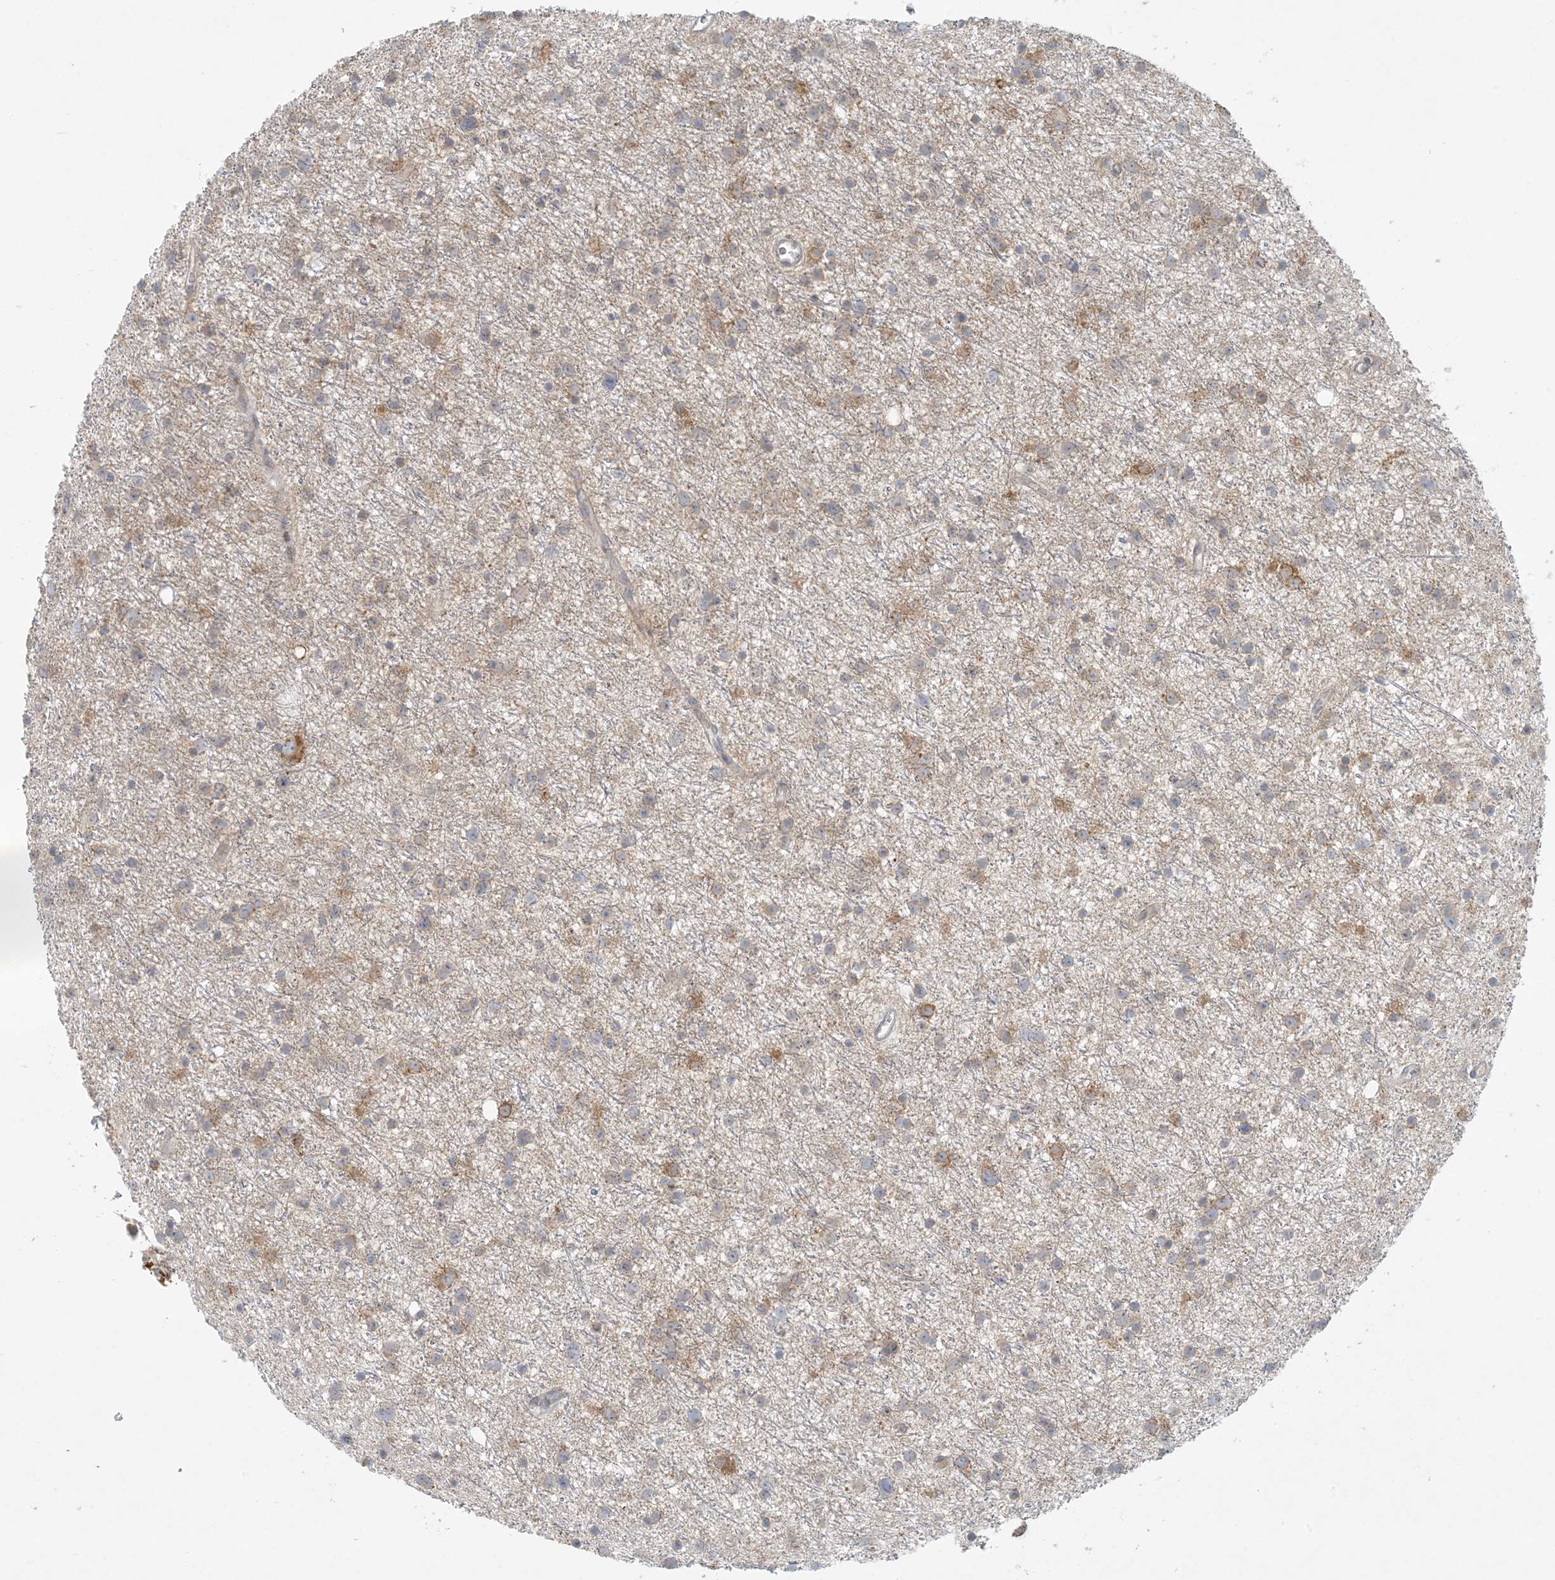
{"staining": {"intensity": "weak", "quantity": "<25%", "location": "cytoplasmic/membranous"}, "tissue": "glioma", "cell_type": "Tumor cells", "image_type": "cancer", "snomed": [{"axis": "morphology", "description": "Glioma, malignant, Low grade"}, {"axis": "topography", "description": "Cerebral cortex"}], "caption": "A photomicrograph of human glioma is negative for staining in tumor cells.", "gene": "HACL1", "patient": {"sex": "female", "age": 39}}